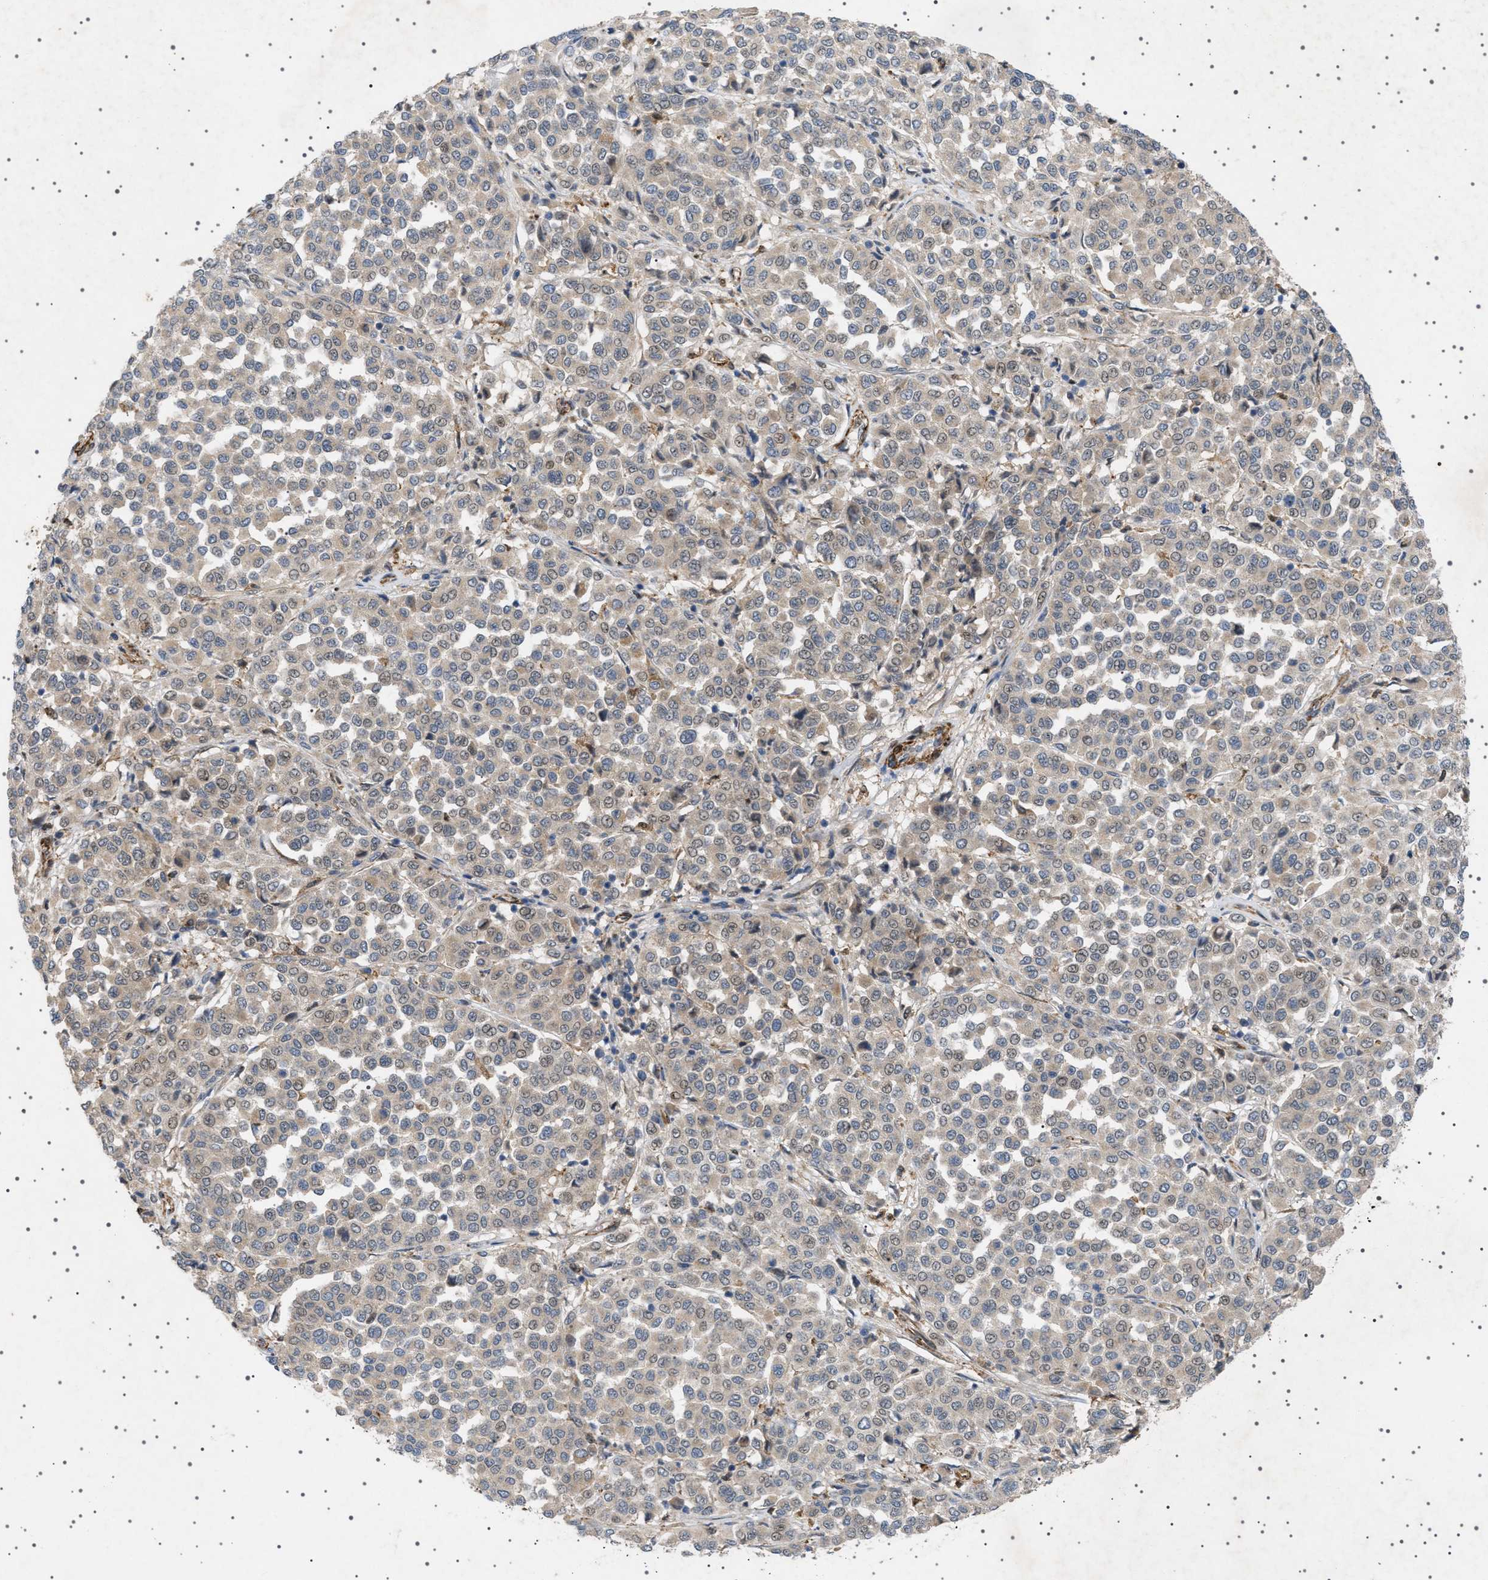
{"staining": {"intensity": "weak", "quantity": ">75%", "location": "cytoplasmic/membranous,nuclear"}, "tissue": "melanoma", "cell_type": "Tumor cells", "image_type": "cancer", "snomed": [{"axis": "morphology", "description": "Malignant melanoma, Metastatic site"}, {"axis": "topography", "description": "Pancreas"}], "caption": "Malignant melanoma (metastatic site) tissue demonstrates weak cytoplasmic/membranous and nuclear expression in about >75% of tumor cells, visualized by immunohistochemistry. The staining was performed using DAB, with brown indicating positive protein expression. Nuclei are stained blue with hematoxylin.", "gene": "CCDC186", "patient": {"sex": "female", "age": 30}}